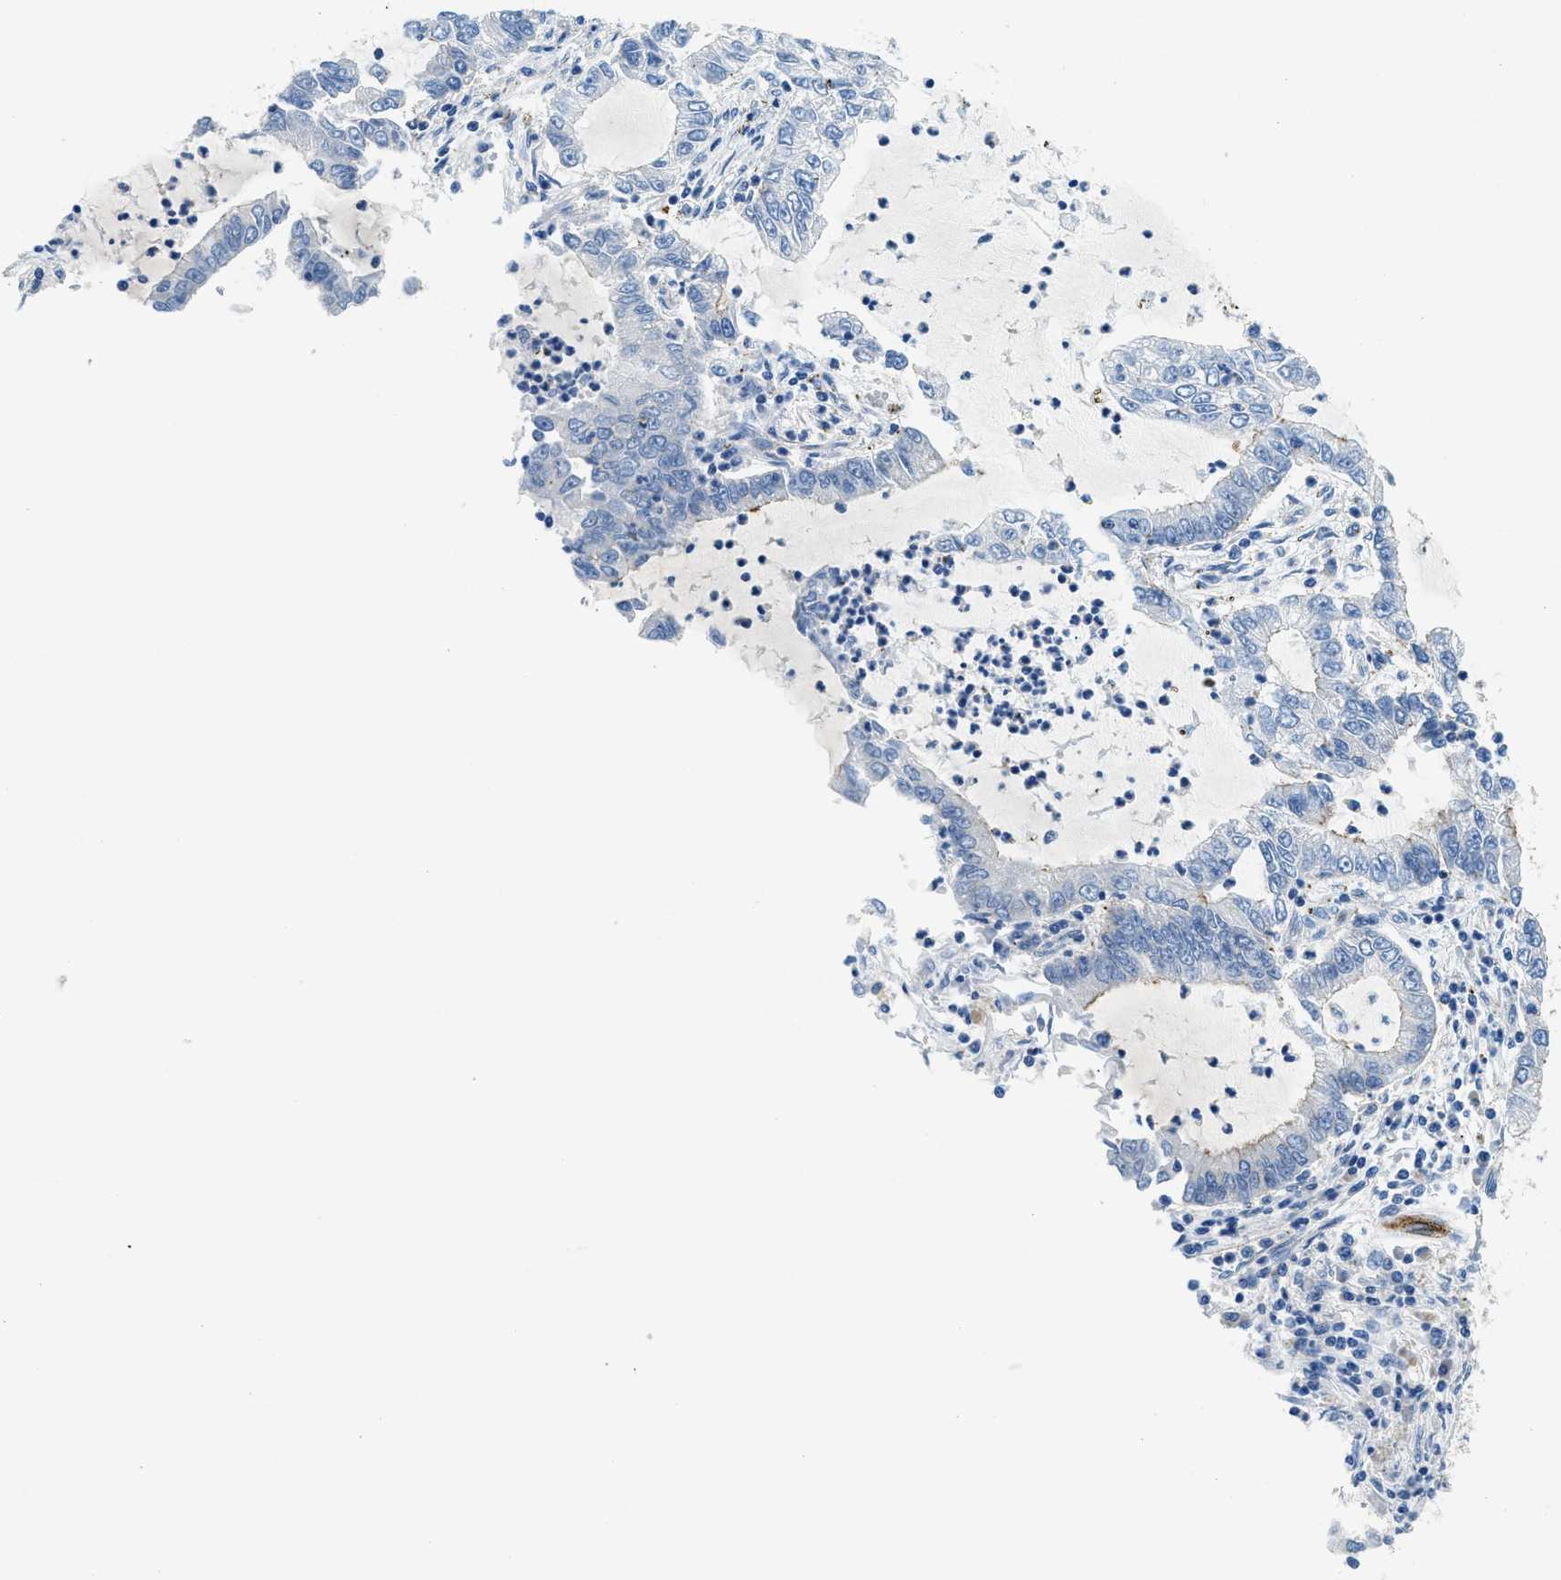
{"staining": {"intensity": "negative", "quantity": "none", "location": "none"}, "tissue": "lung cancer", "cell_type": "Tumor cells", "image_type": "cancer", "snomed": [{"axis": "morphology", "description": "Adenocarcinoma, NOS"}, {"axis": "topography", "description": "Lung"}], "caption": "There is no significant positivity in tumor cells of lung adenocarcinoma.", "gene": "CUTA", "patient": {"sex": "female", "age": 51}}